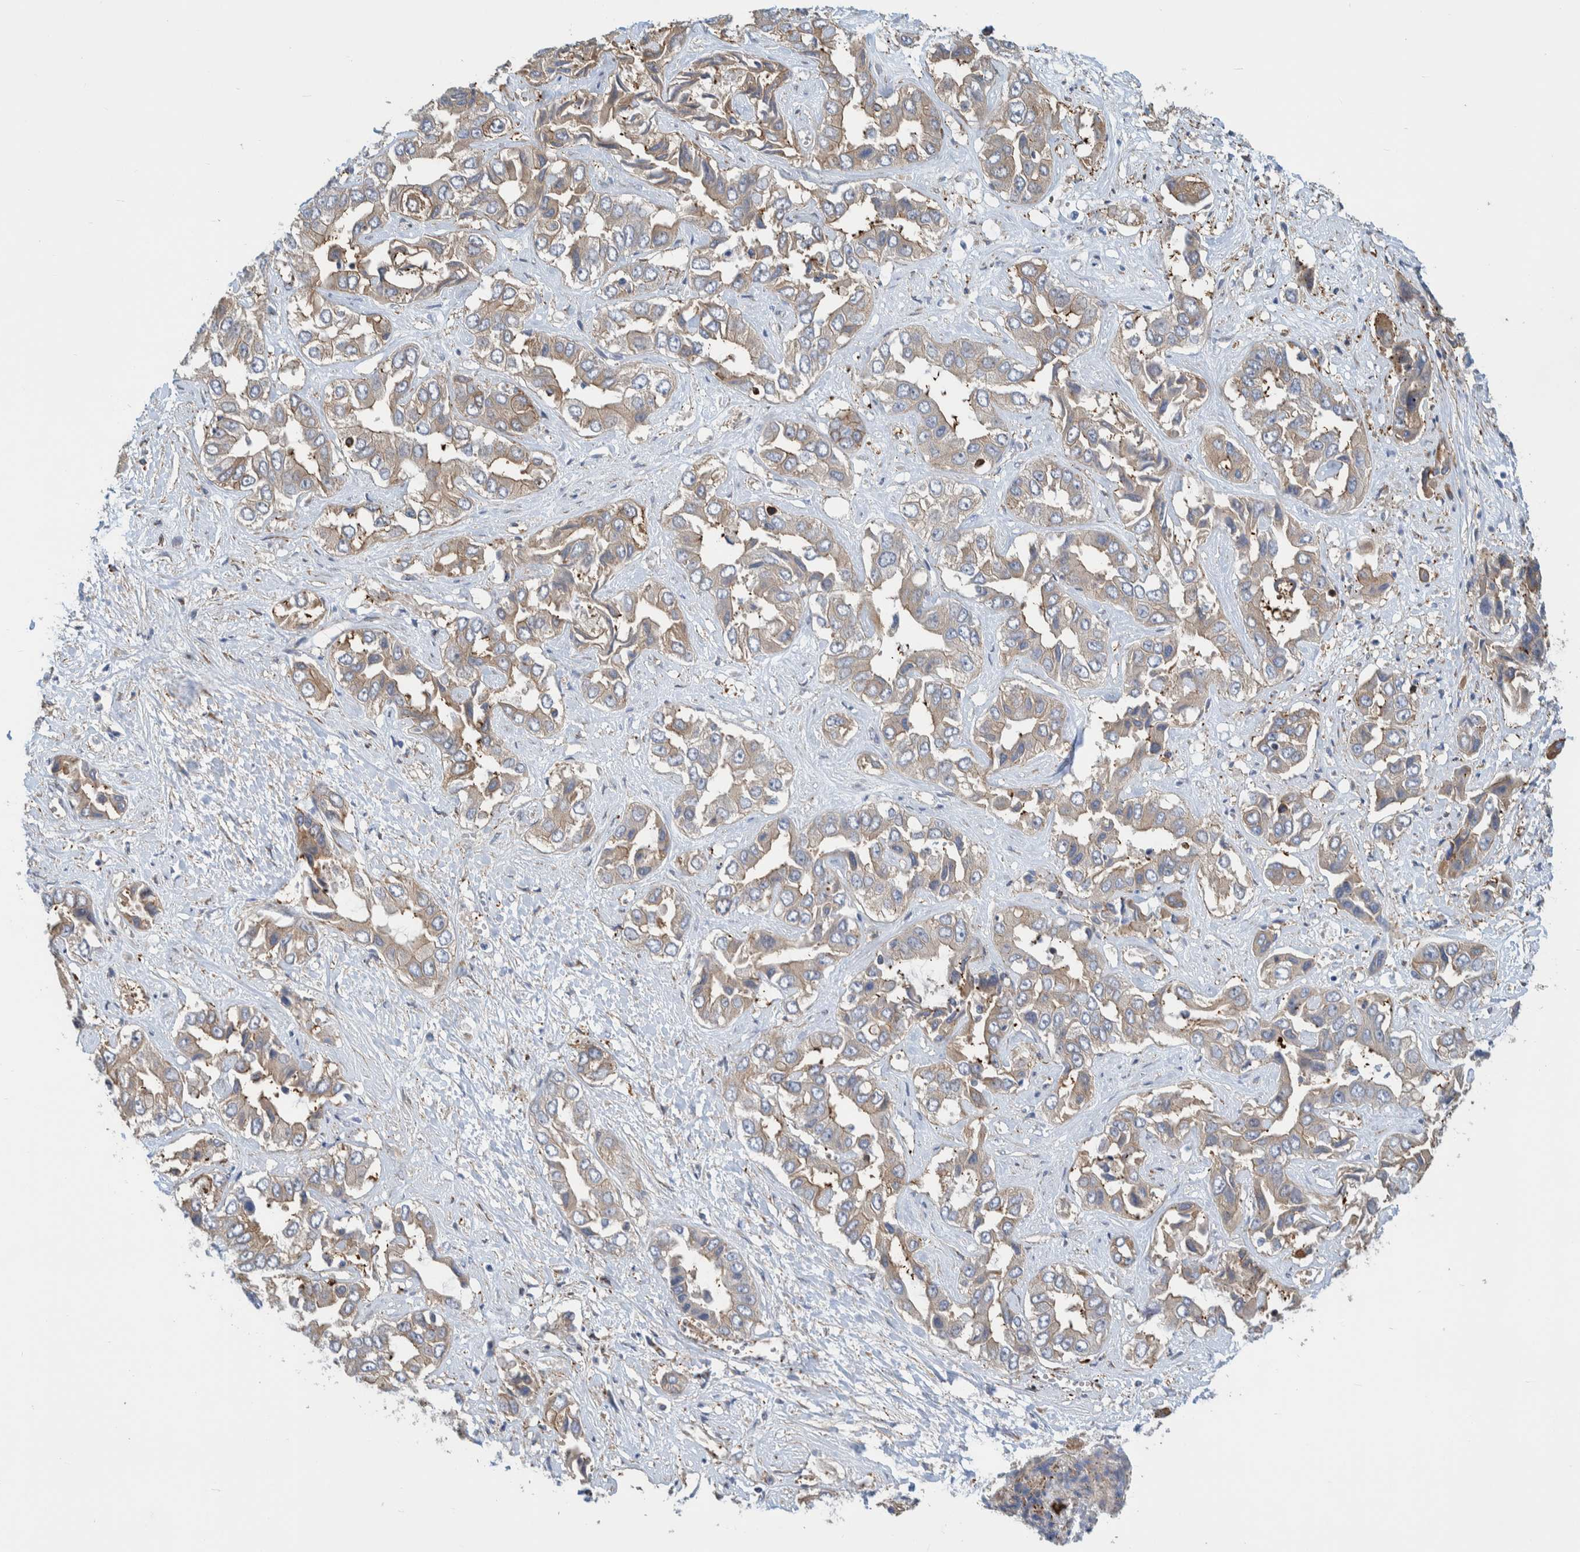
{"staining": {"intensity": "weak", "quantity": ">75%", "location": "cytoplasmic/membranous"}, "tissue": "liver cancer", "cell_type": "Tumor cells", "image_type": "cancer", "snomed": [{"axis": "morphology", "description": "Cholangiocarcinoma"}, {"axis": "topography", "description": "Liver"}], "caption": "Human liver cancer (cholangiocarcinoma) stained with a protein marker reveals weak staining in tumor cells.", "gene": "CCDC57", "patient": {"sex": "female", "age": 52}}